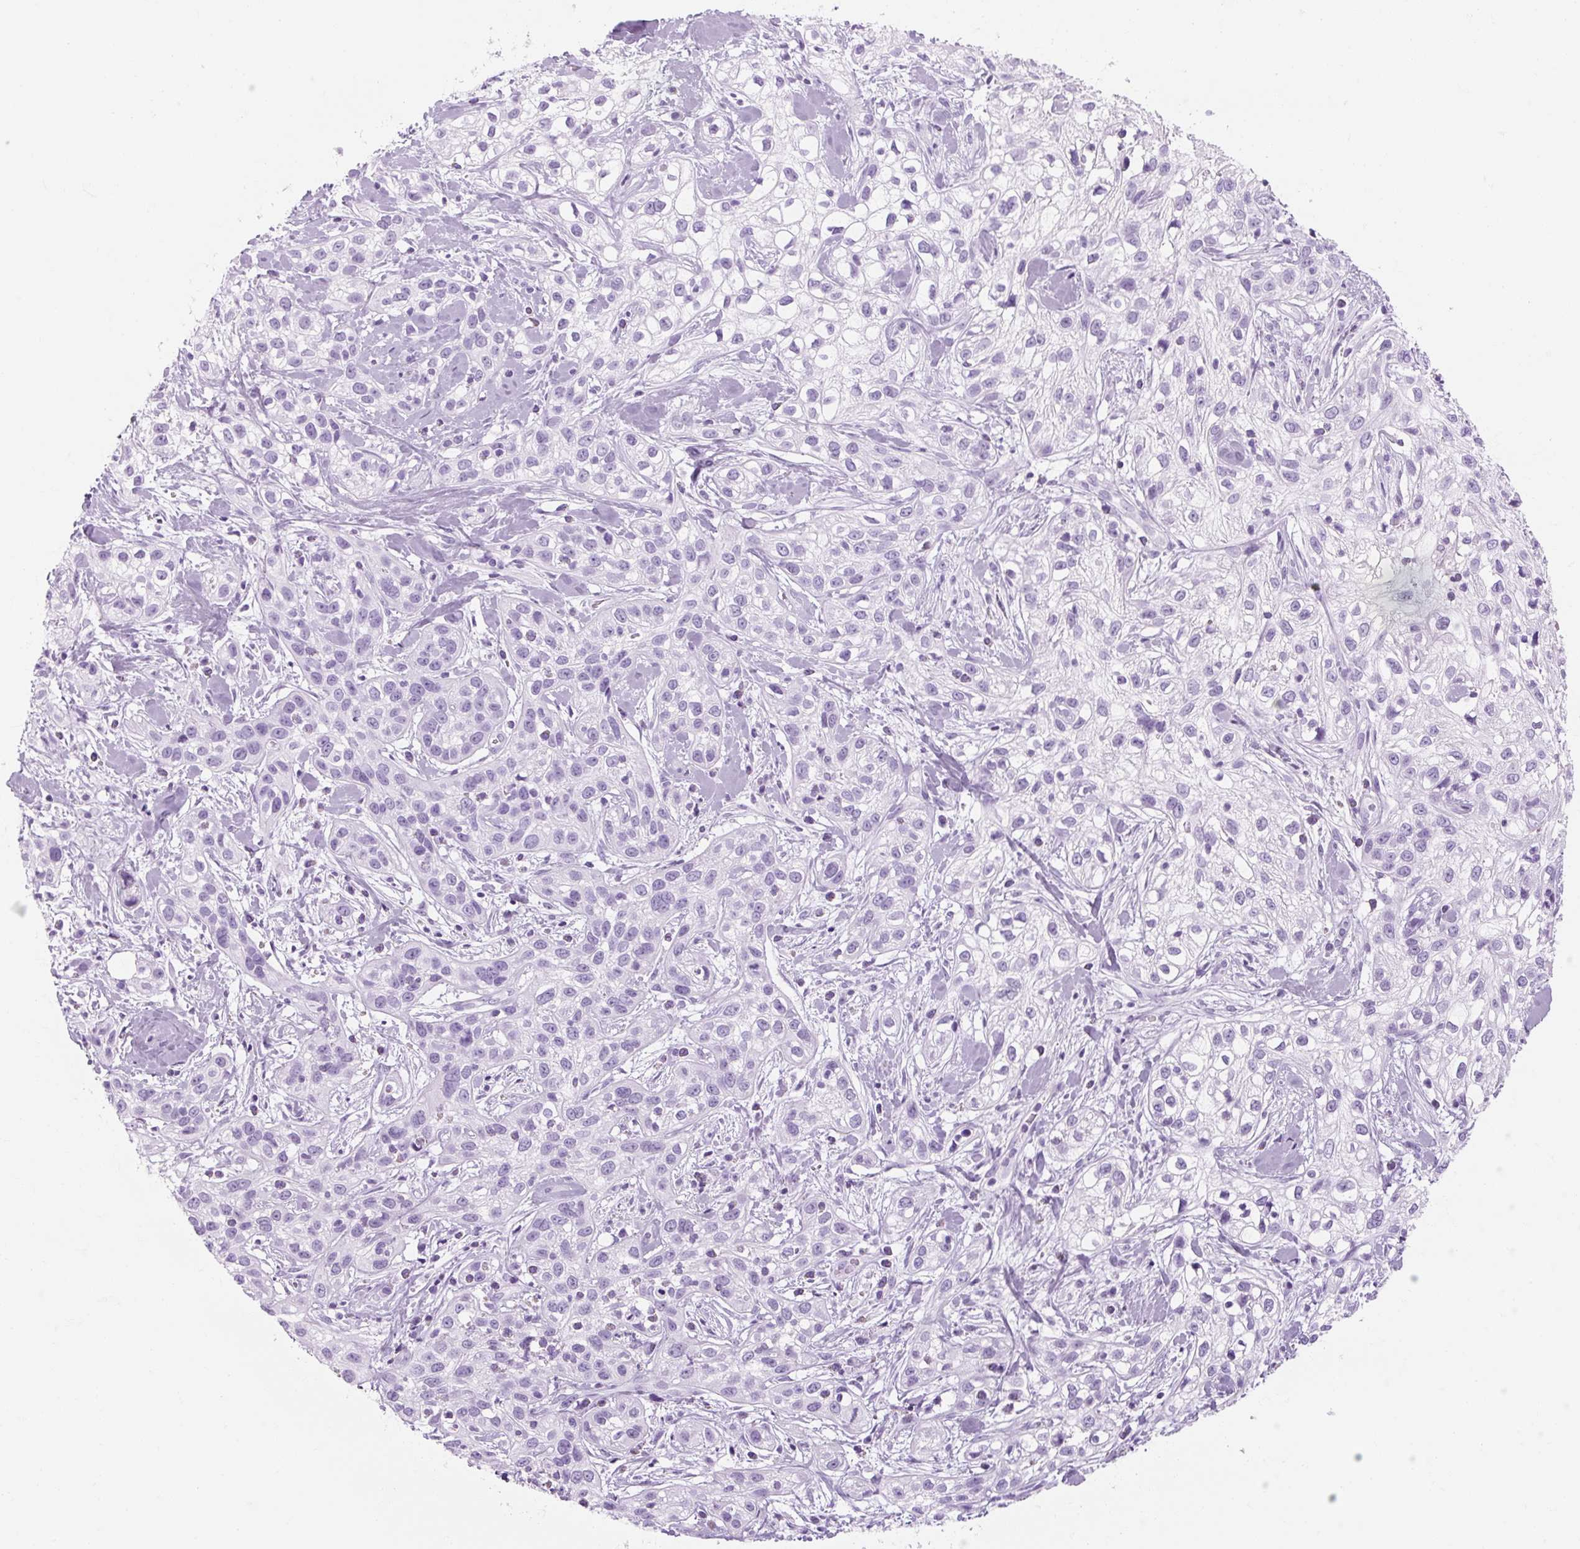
{"staining": {"intensity": "negative", "quantity": "none", "location": "none"}, "tissue": "skin cancer", "cell_type": "Tumor cells", "image_type": "cancer", "snomed": [{"axis": "morphology", "description": "Squamous cell carcinoma, NOS"}, {"axis": "topography", "description": "Skin"}], "caption": "Immunohistochemistry photomicrograph of neoplastic tissue: skin cancer (squamous cell carcinoma) stained with DAB (3,3'-diaminobenzidine) exhibits no significant protein positivity in tumor cells.", "gene": "TIGD2", "patient": {"sex": "male", "age": 82}}